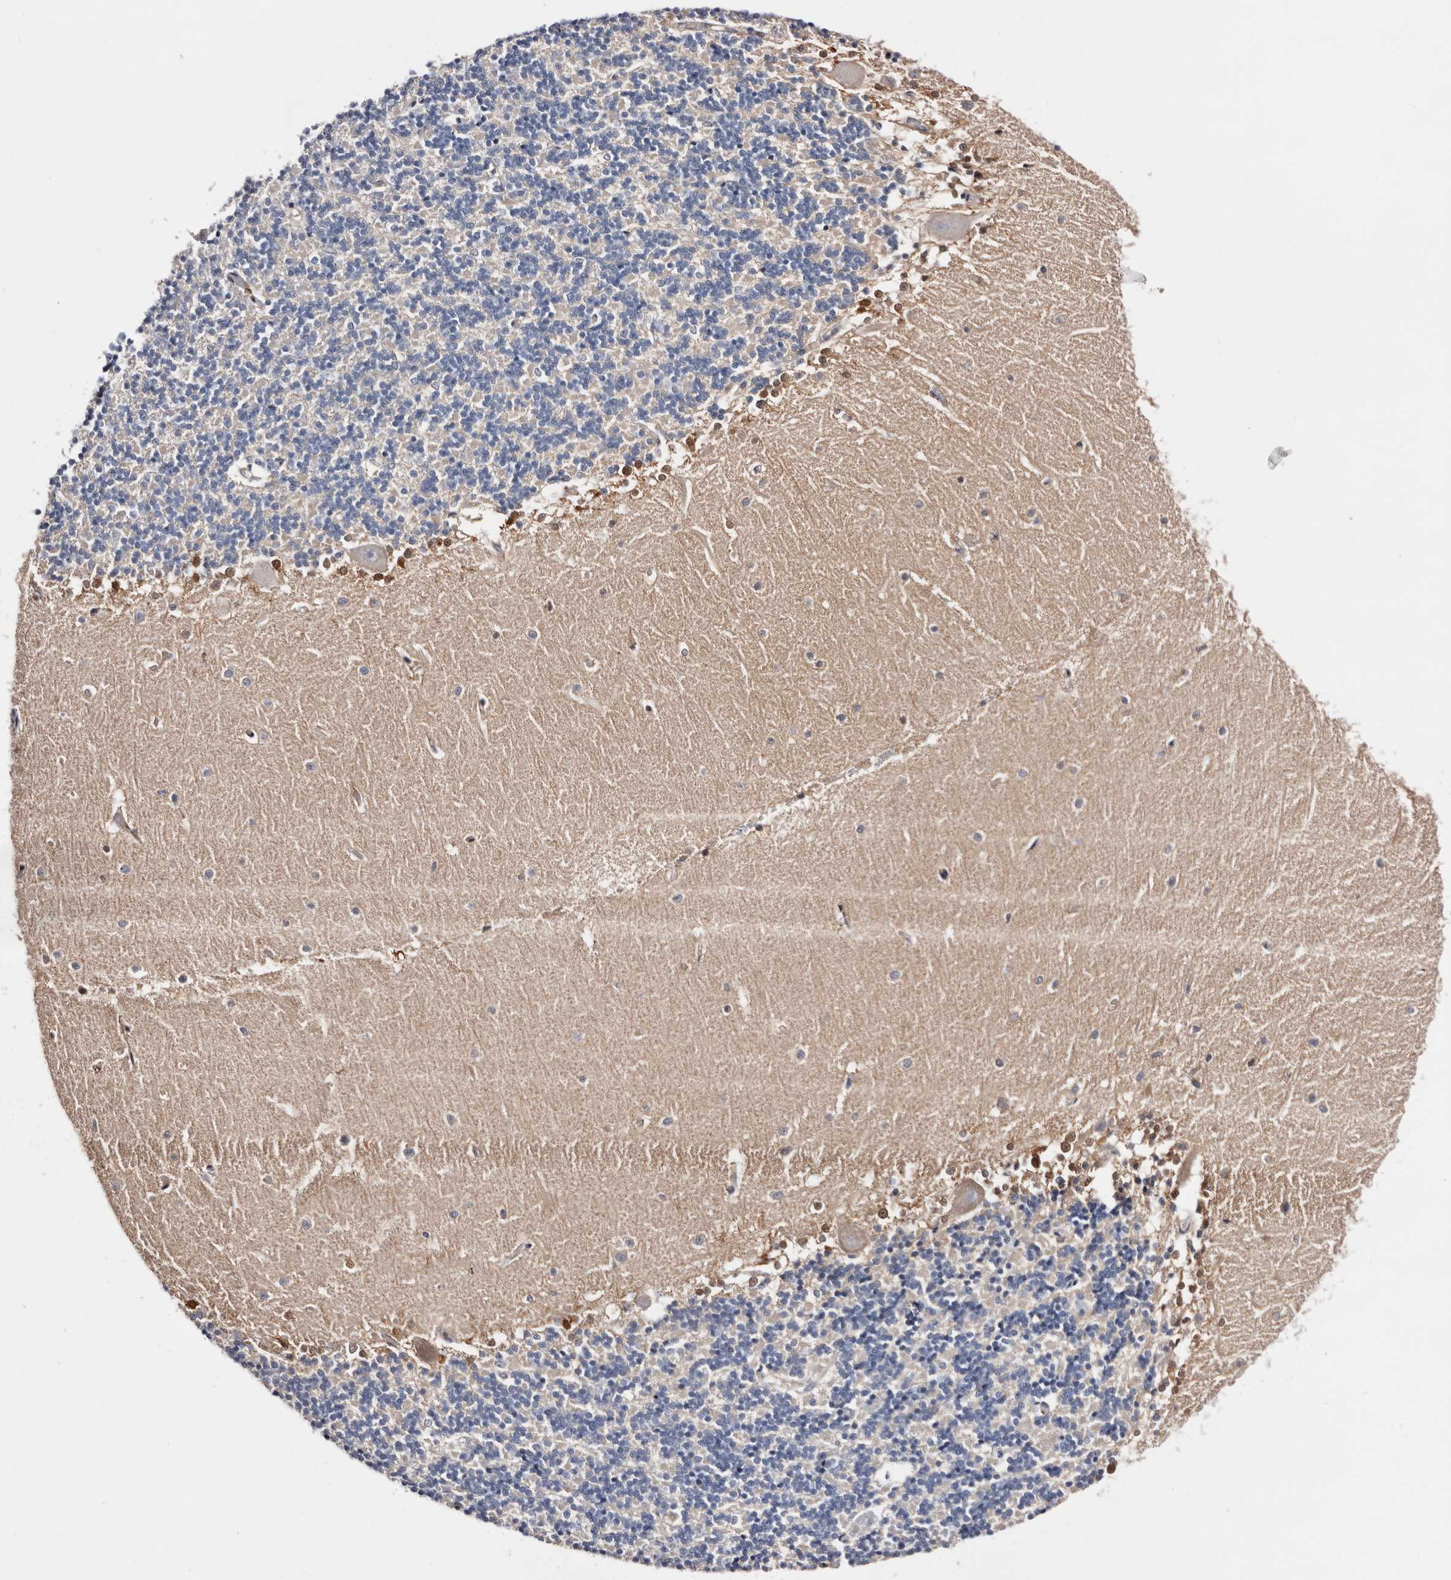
{"staining": {"intensity": "negative", "quantity": "none", "location": "none"}, "tissue": "cerebellum", "cell_type": "Cells in granular layer", "image_type": "normal", "snomed": [{"axis": "morphology", "description": "Normal tissue, NOS"}, {"axis": "topography", "description": "Cerebellum"}], "caption": "Immunohistochemistry (IHC) photomicrograph of unremarkable human cerebellum stained for a protein (brown), which shows no positivity in cells in granular layer. (Stains: DAB IHC with hematoxylin counter stain, Microscopy: brightfield microscopy at high magnification).", "gene": "TP53I3", "patient": {"sex": "male", "age": 37}}